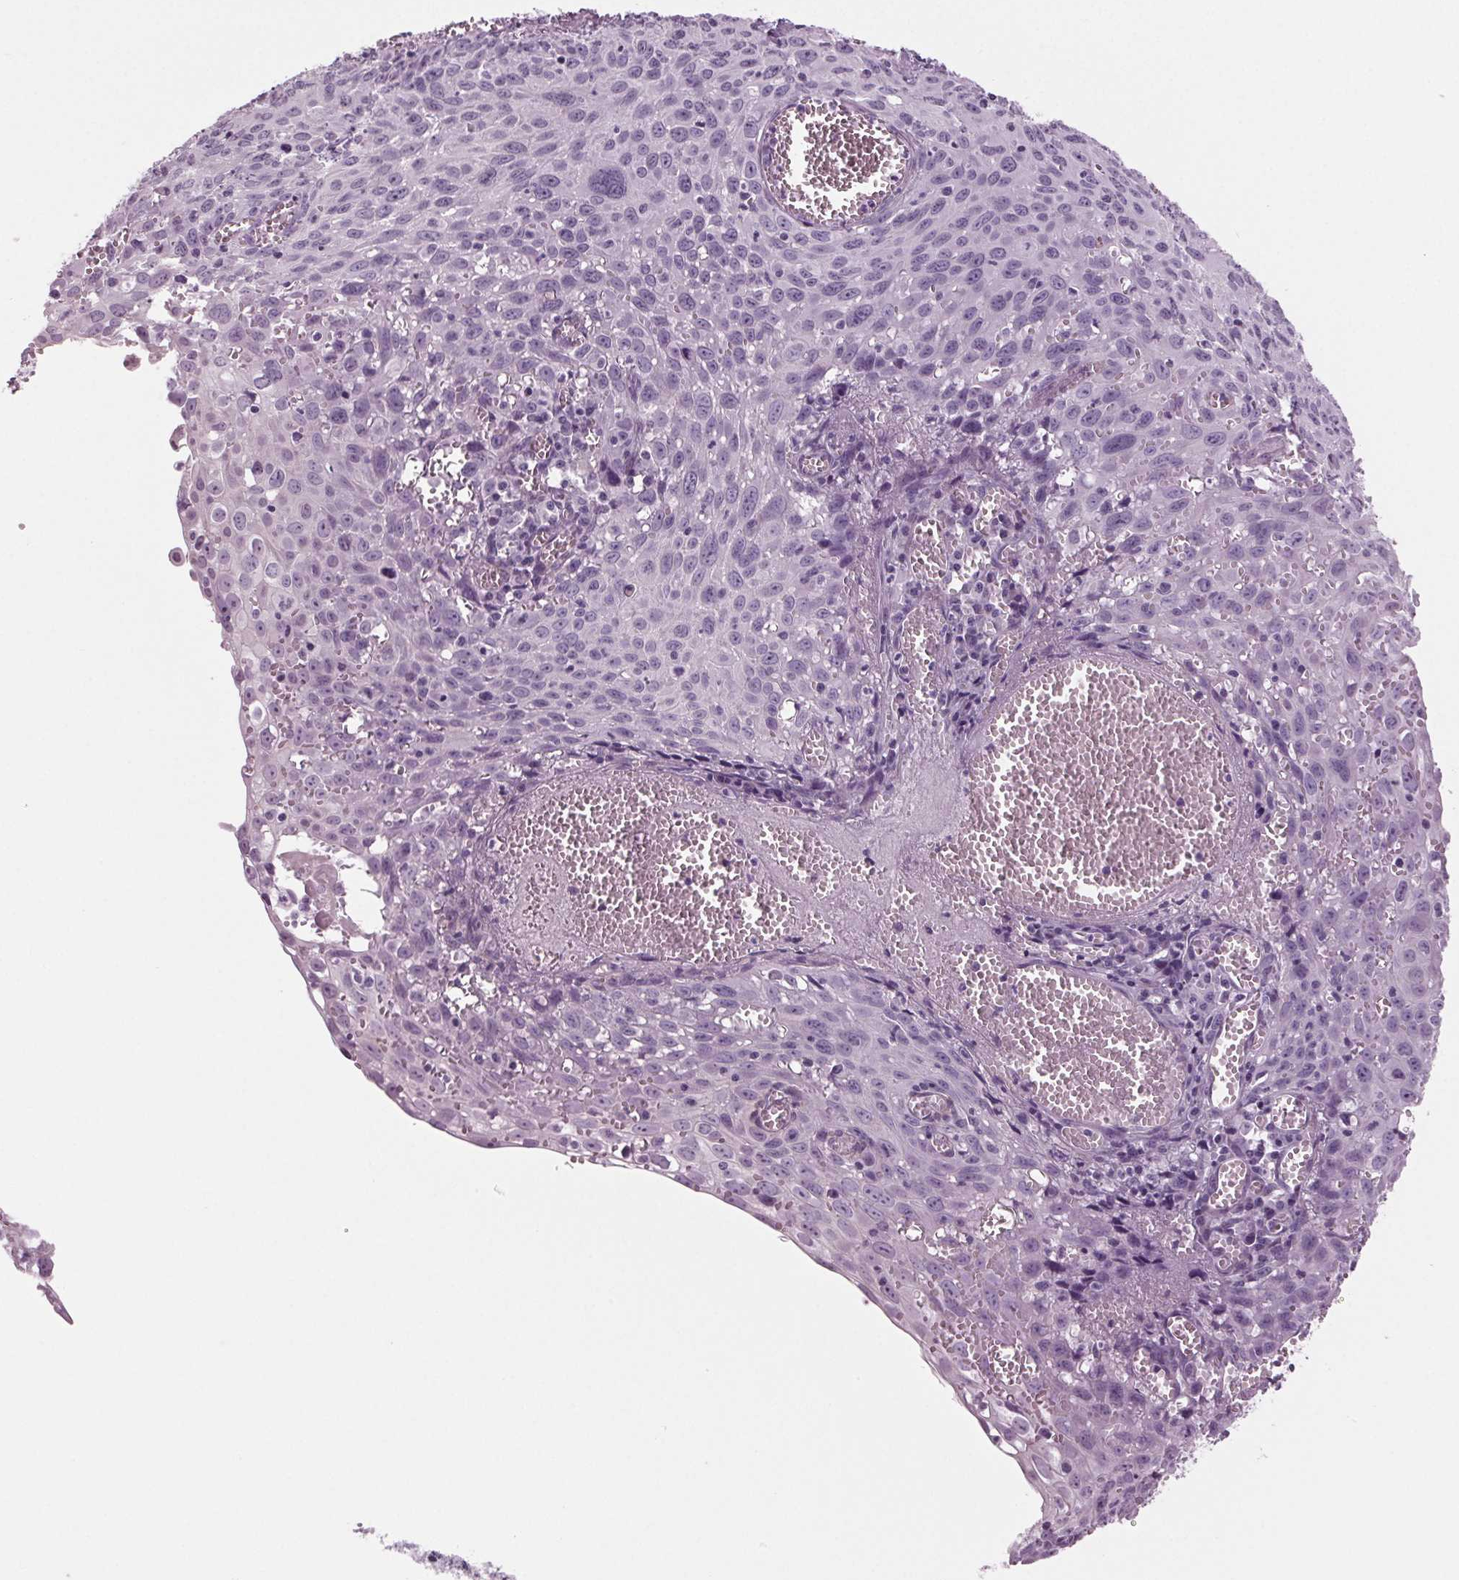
{"staining": {"intensity": "negative", "quantity": "none", "location": "none"}, "tissue": "cervical cancer", "cell_type": "Tumor cells", "image_type": "cancer", "snomed": [{"axis": "morphology", "description": "Squamous cell carcinoma, NOS"}, {"axis": "topography", "description": "Cervix"}], "caption": "Tumor cells show no significant protein expression in squamous cell carcinoma (cervical). (DAB immunohistochemistry (IHC), high magnification).", "gene": "BHLHE22", "patient": {"sex": "female", "age": 38}}